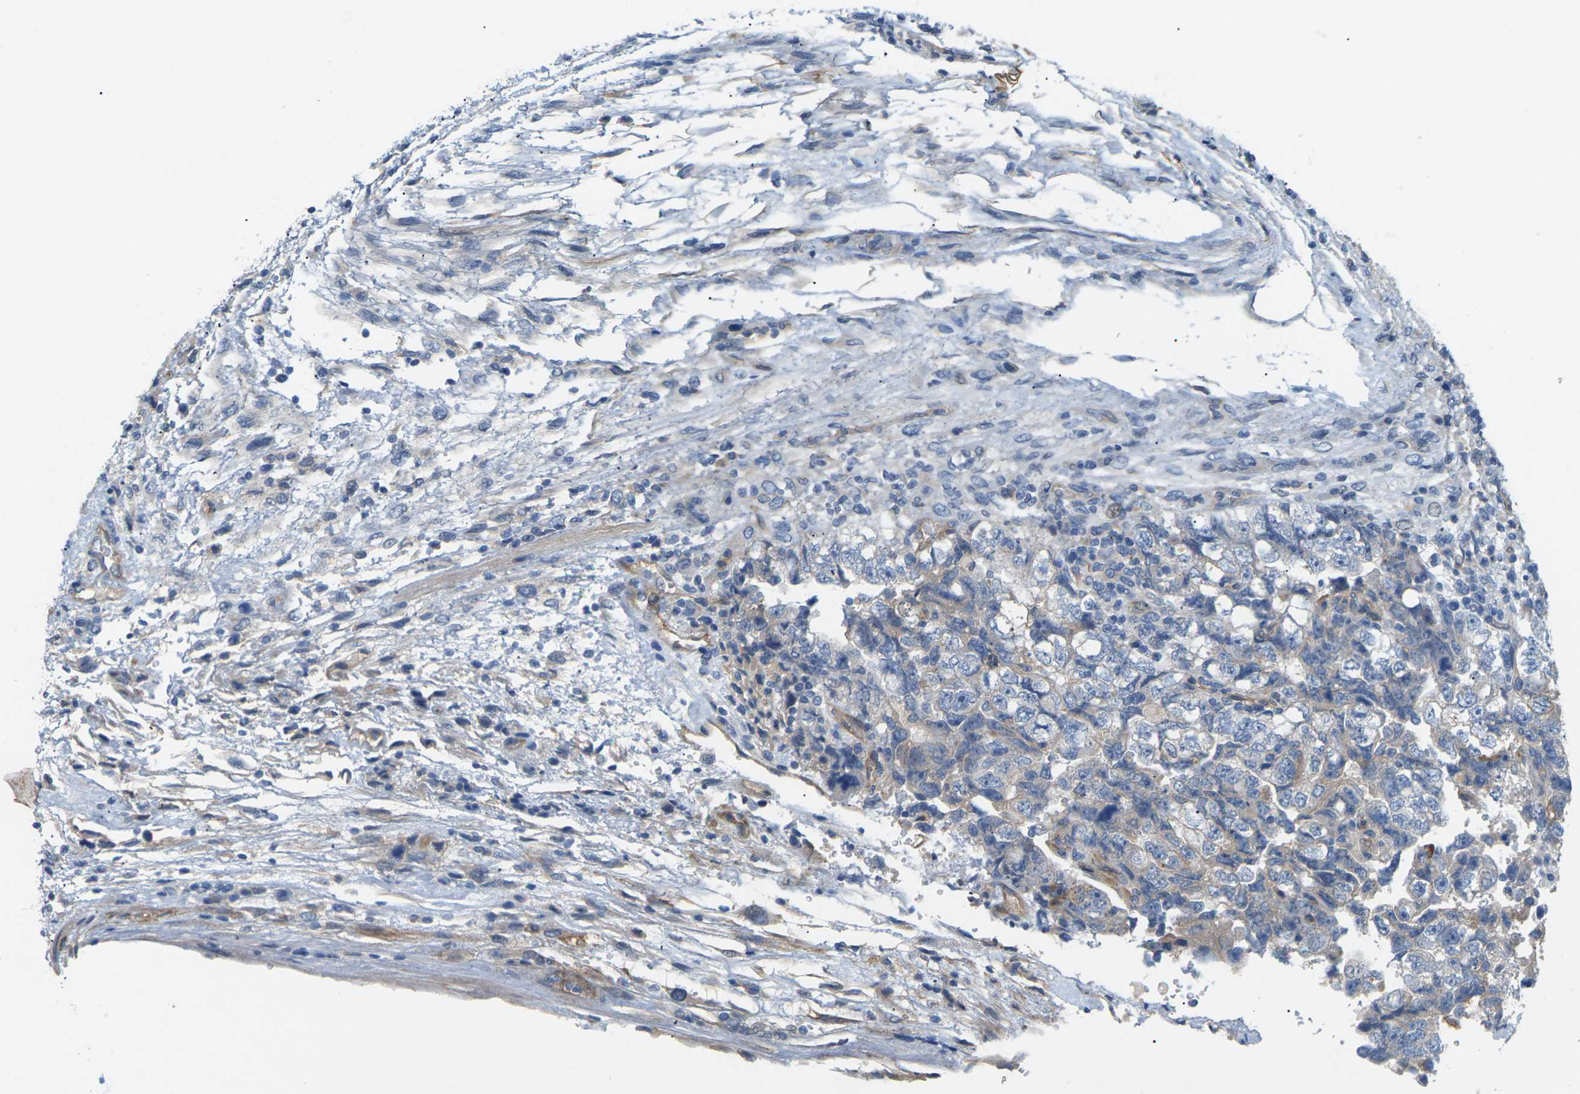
{"staining": {"intensity": "weak", "quantity": ">75%", "location": "cytoplasmic/membranous"}, "tissue": "testis cancer", "cell_type": "Tumor cells", "image_type": "cancer", "snomed": [{"axis": "morphology", "description": "Carcinoma, Embryonal, NOS"}, {"axis": "topography", "description": "Testis"}], "caption": "Protein staining exhibits weak cytoplasmic/membranous positivity in about >75% of tumor cells in testis cancer.", "gene": "ITGA5", "patient": {"sex": "male", "age": 36}}